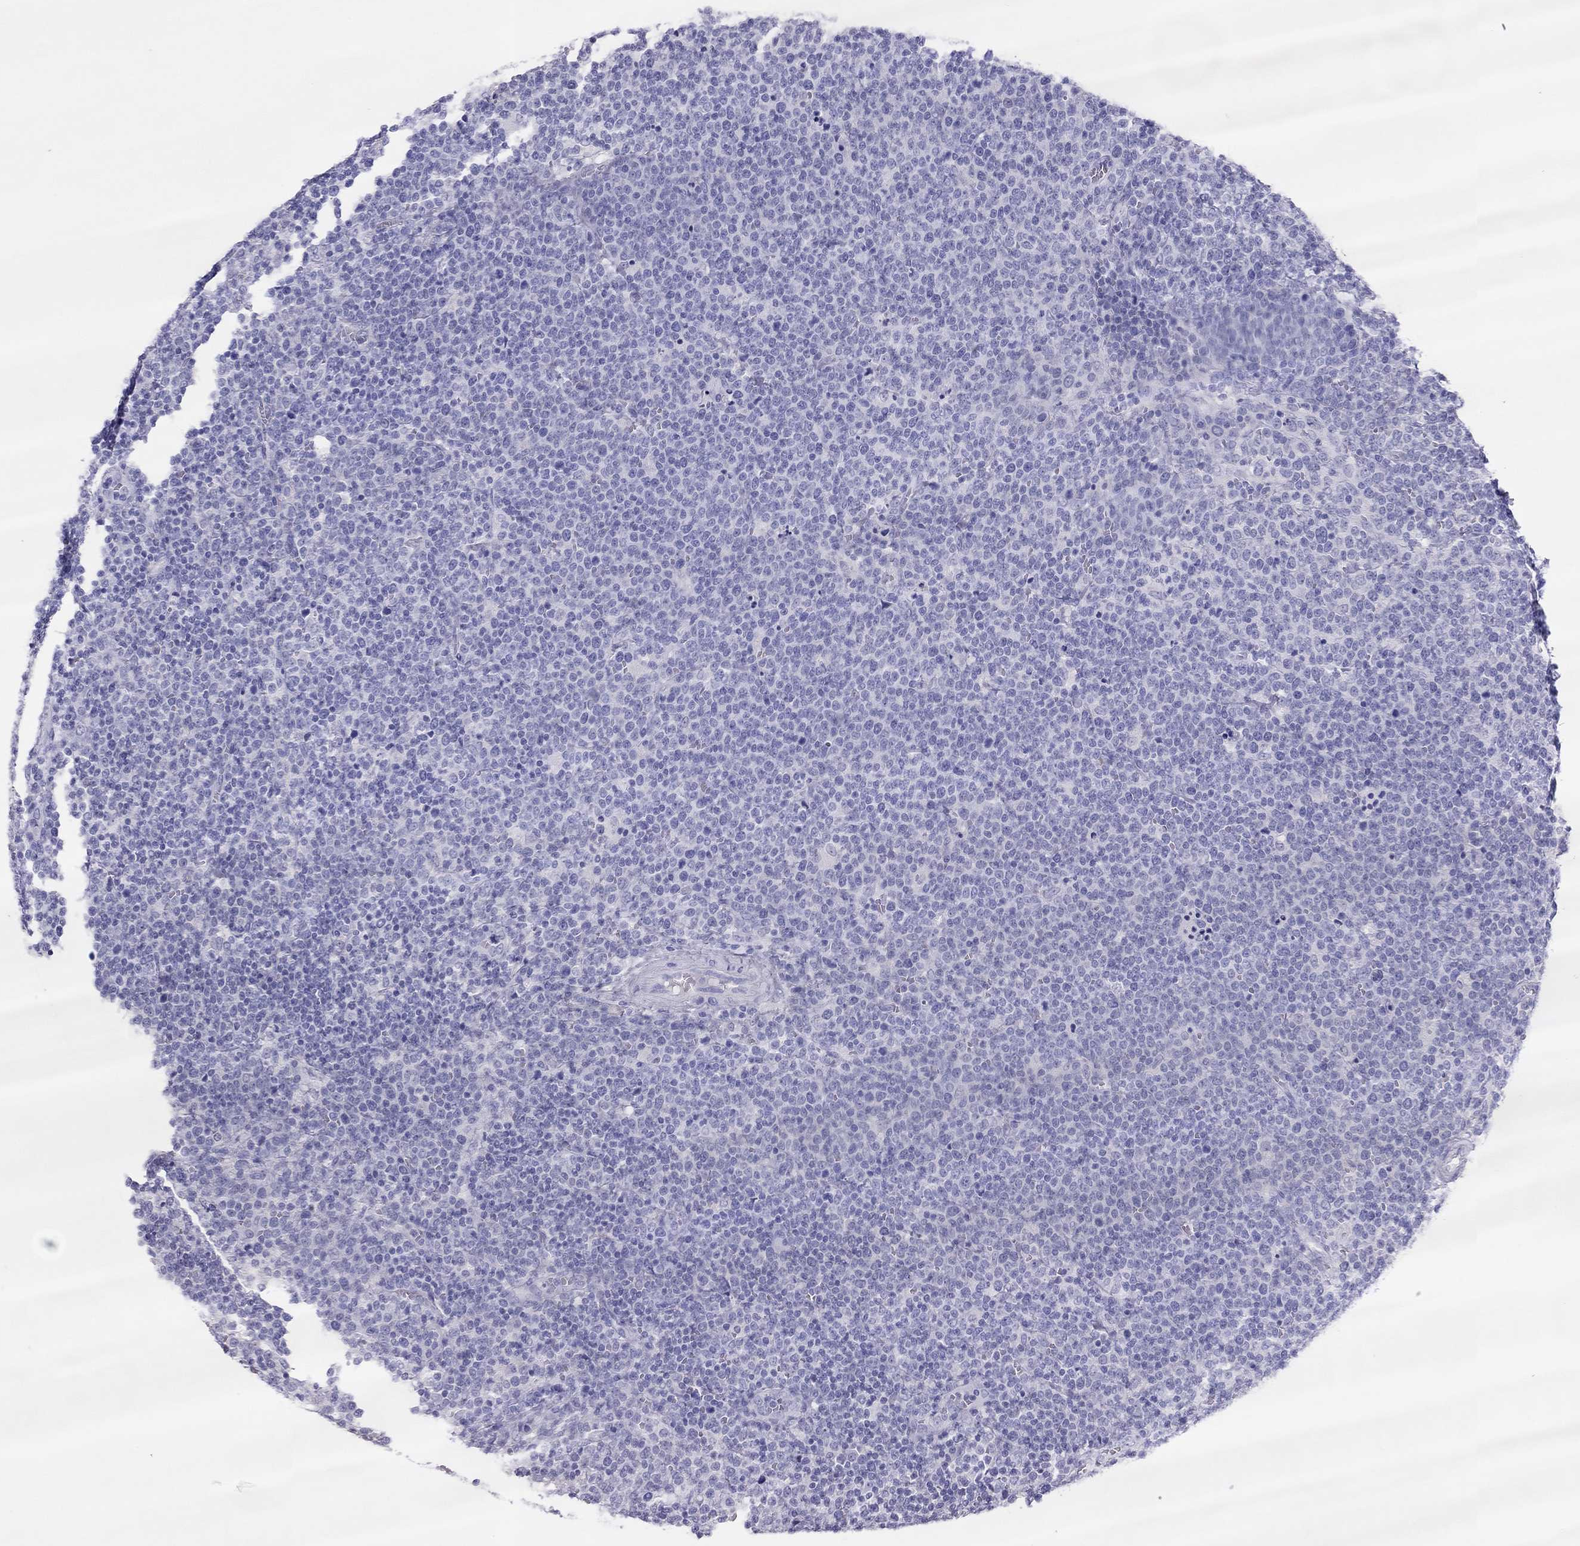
{"staining": {"intensity": "negative", "quantity": "none", "location": "none"}, "tissue": "lymphoma", "cell_type": "Tumor cells", "image_type": "cancer", "snomed": [{"axis": "morphology", "description": "Malignant lymphoma, non-Hodgkin's type, High grade"}, {"axis": "topography", "description": "Lymph node"}], "caption": "Lymphoma stained for a protein using immunohistochemistry displays no staining tumor cells.", "gene": "TSHB", "patient": {"sex": "male", "age": 61}}